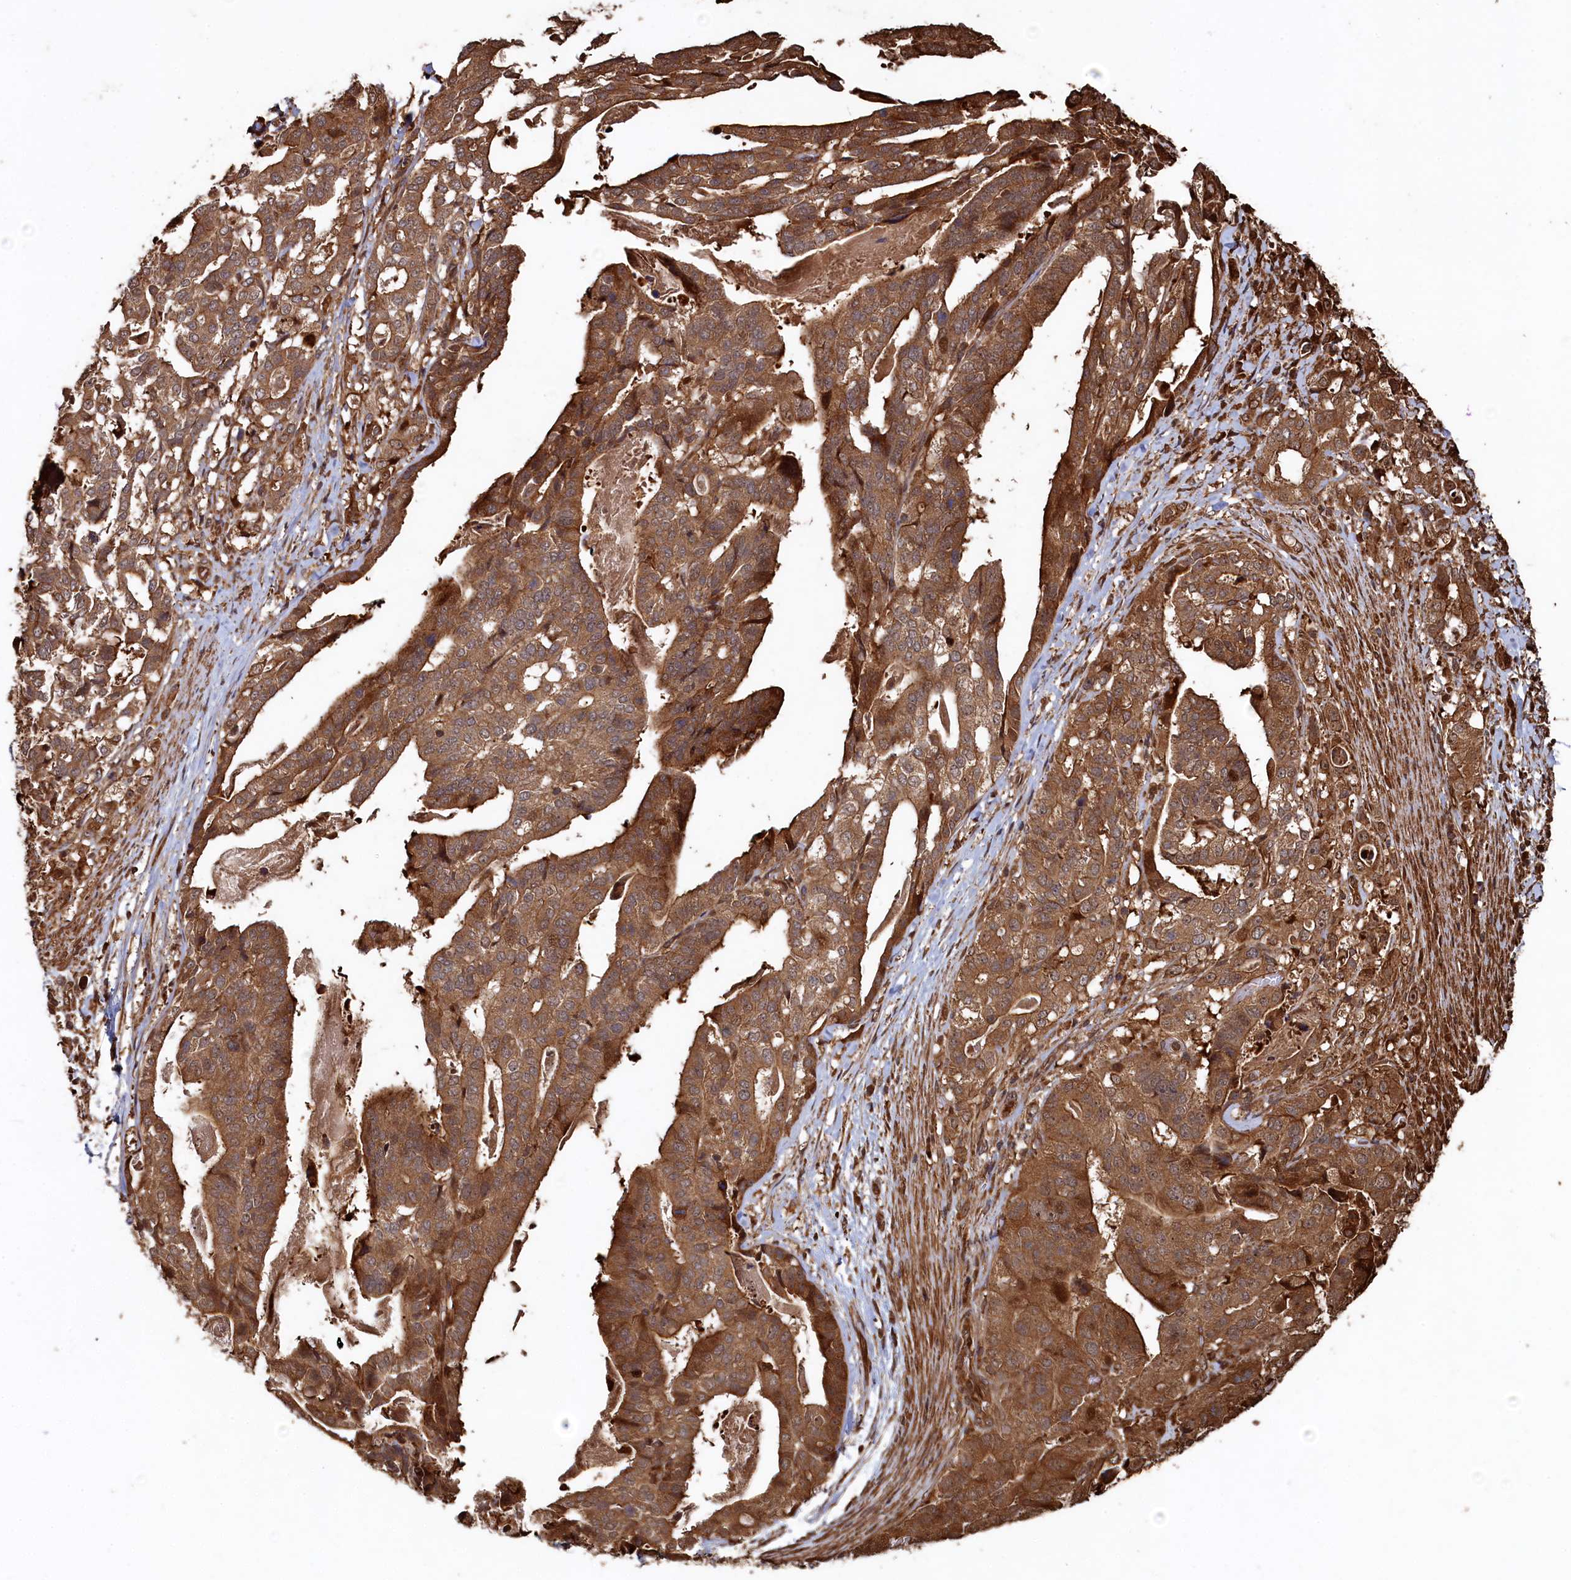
{"staining": {"intensity": "moderate", "quantity": ">75%", "location": "cytoplasmic/membranous"}, "tissue": "stomach cancer", "cell_type": "Tumor cells", "image_type": "cancer", "snomed": [{"axis": "morphology", "description": "Adenocarcinoma, NOS"}, {"axis": "topography", "description": "Stomach"}], "caption": "Immunohistochemistry (IHC) (DAB (3,3'-diaminobenzidine)) staining of human stomach adenocarcinoma exhibits moderate cytoplasmic/membranous protein expression in about >75% of tumor cells. (IHC, brightfield microscopy, high magnification).", "gene": "PIGN", "patient": {"sex": "male", "age": 48}}